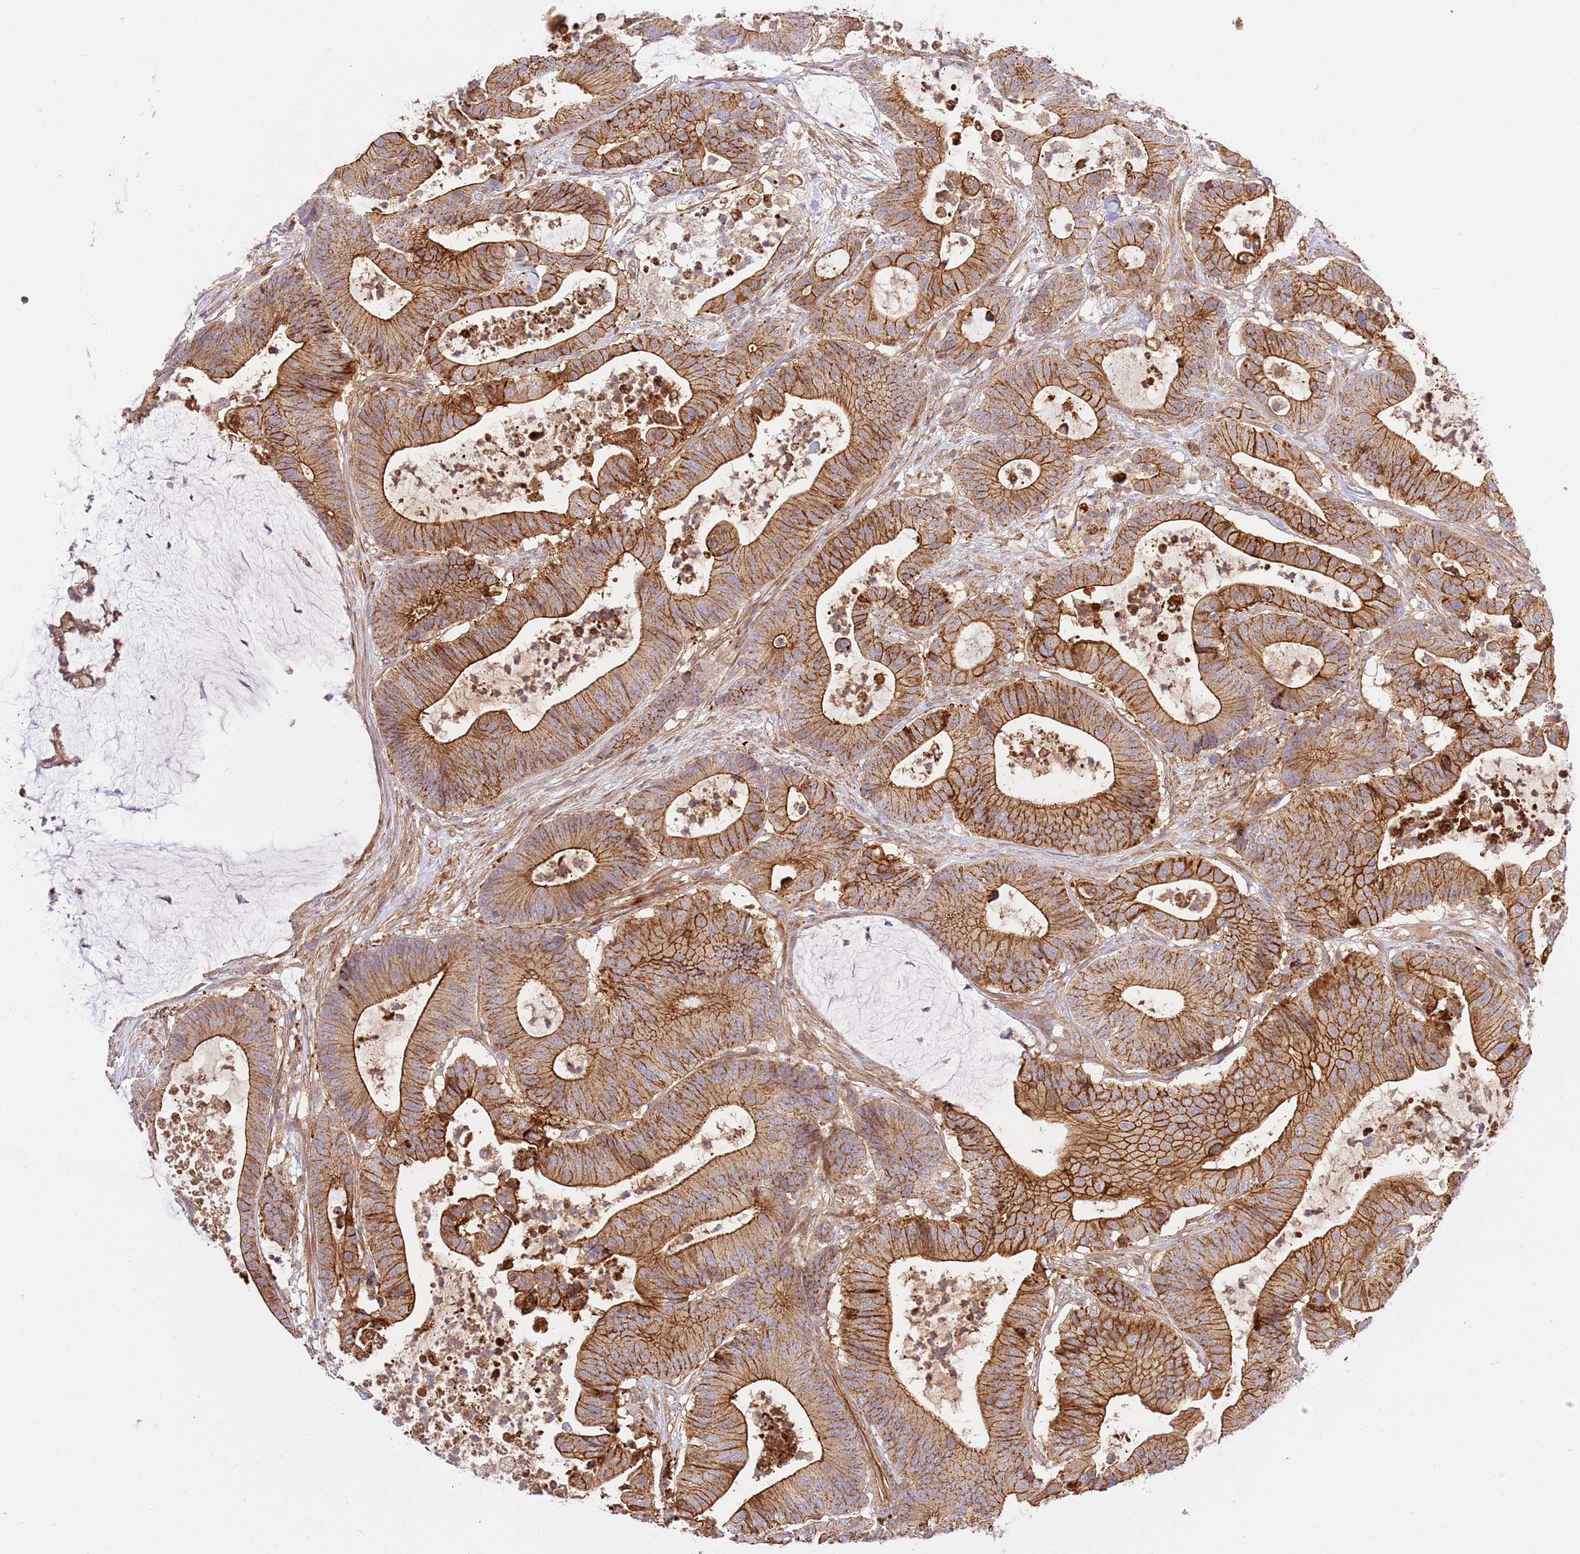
{"staining": {"intensity": "strong", "quantity": ">75%", "location": "cytoplasmic/membranous"}, "tissue": "colorectal cancer", "cell_type": "Tumor cells", "image_type": "cancer", "snomed": [{"axis": "morphology", "description": "Adenocarcinoma, NOS"}, {"axis": "topography", "description": "Colon"}], "caption": "Tumor cells exhibit strong cytoplasmic/membranous expression in about >75% of cells in colorectal cancer.", "gene": "EFCAB8", "patient": {"sex": "female", "age": 84}}